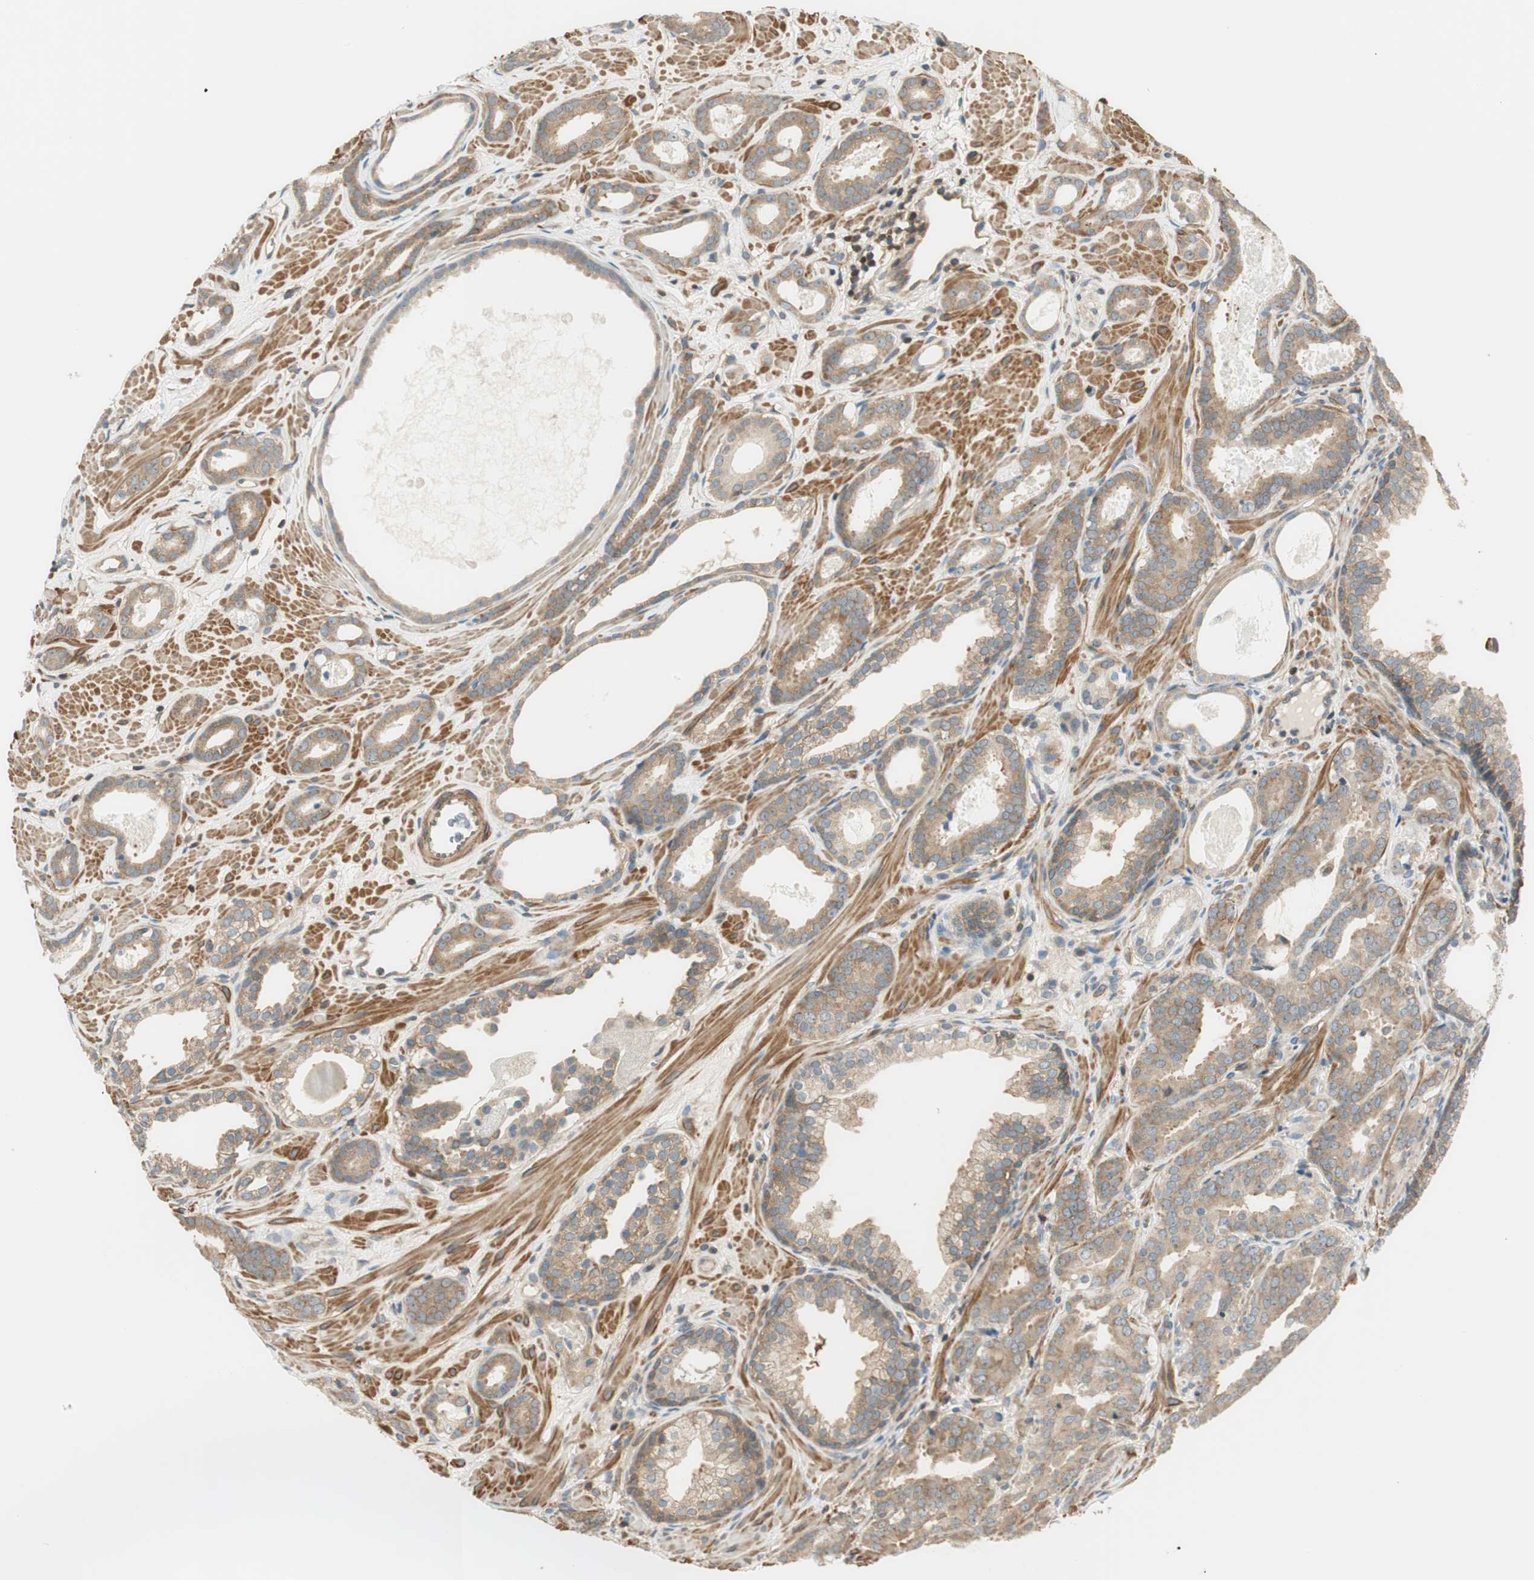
{"staining": {"intensity": "moderate", "quantity": ">75%", "location": "cytoplasmic/membranous"}, "tissue": "prostate cancer", "cell_type": "Tumor cells", "image_type": "cancer", "snomed": [{"axis": "morphology", "description": "Adenocarcinoma, Low grade"}, {"axis": "topography", "description": "Prostate"}], "caption": "Moderate cytoplasmic/membranous protein expression is appreciated in approximately >75% of tumor cells in prostate adenocarcinoma (low-grade).", "gene": "PI4K2B", "patient": {"sex": "male", "age": 57}}